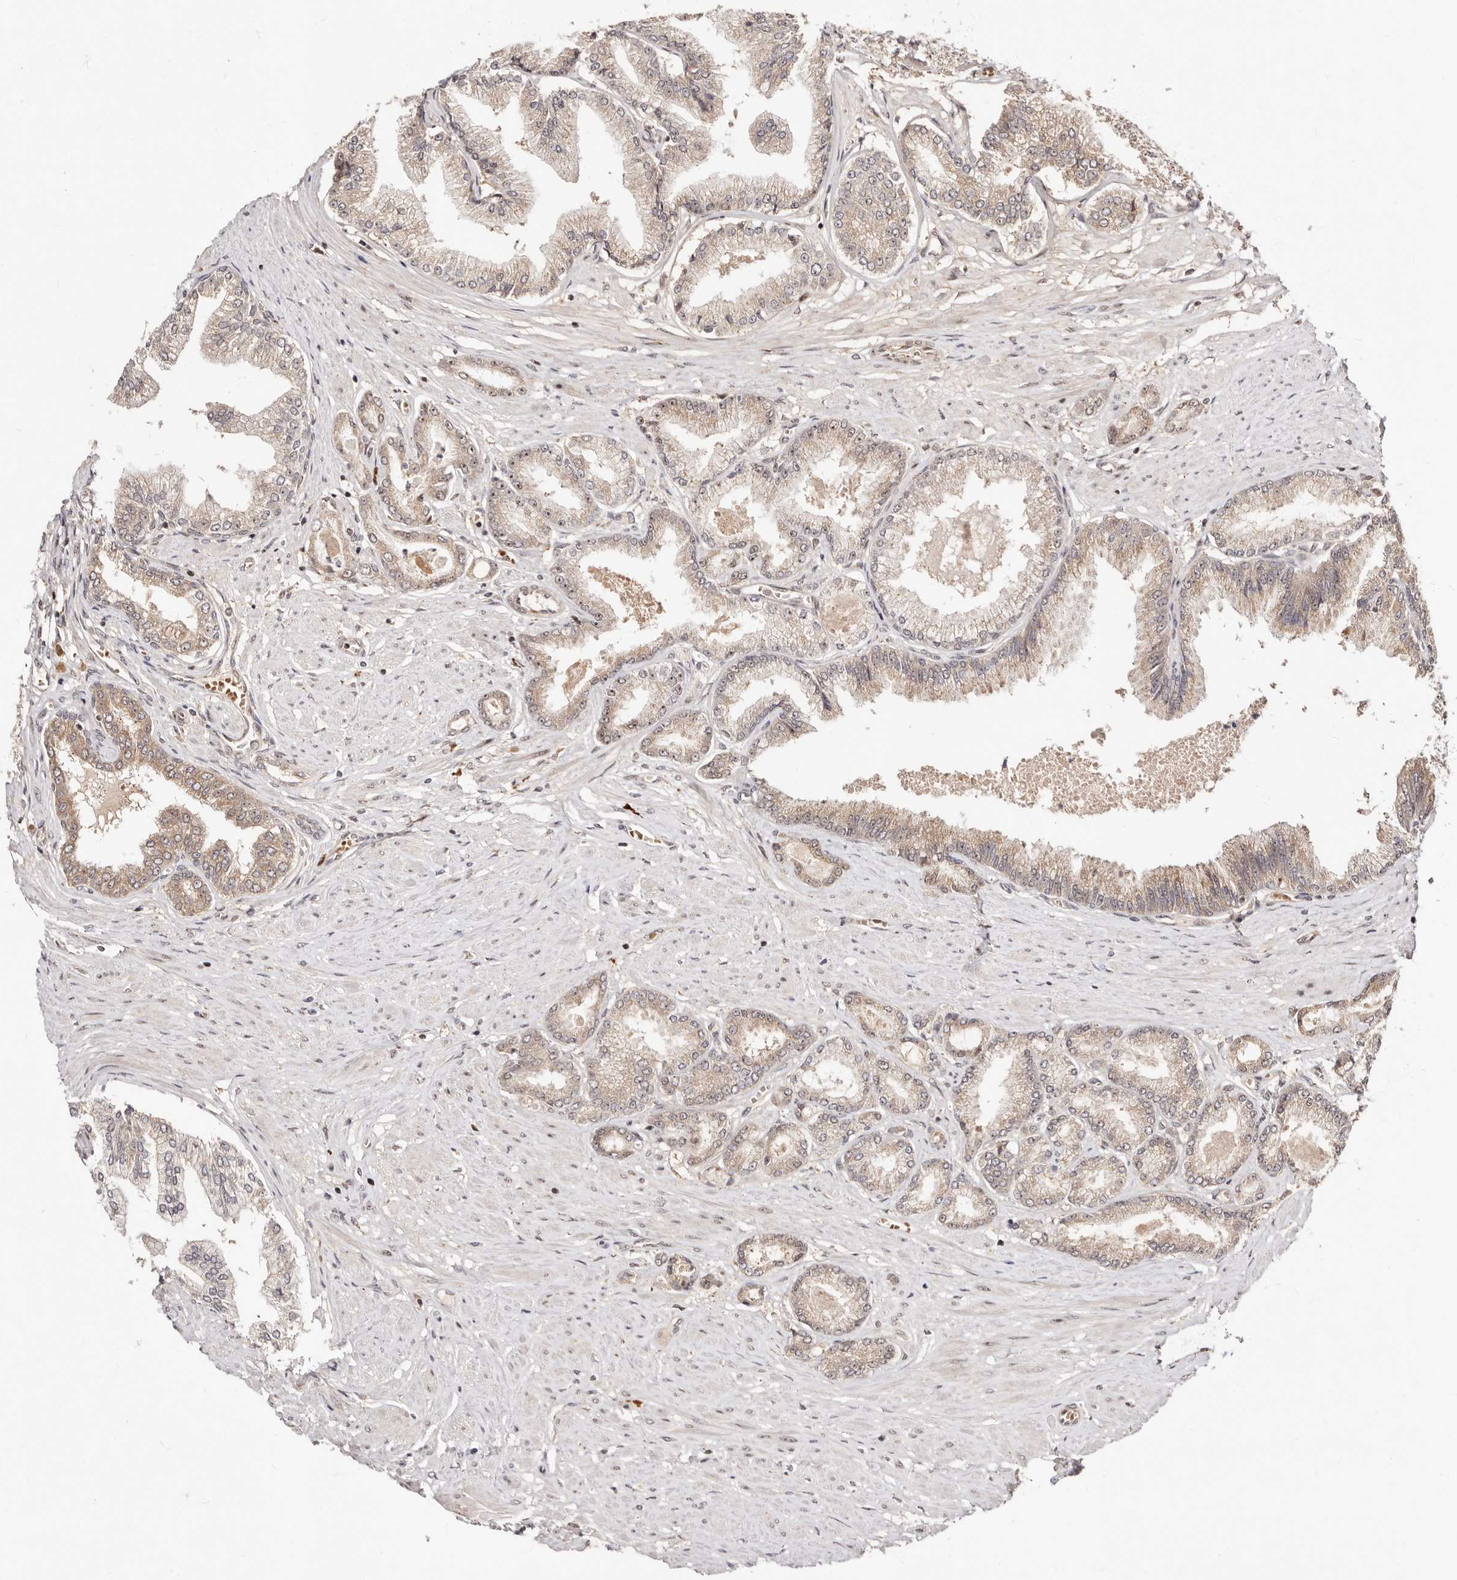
{"staining": {"intensity": "moderate", "quantity": ">75%", "location": "cytoplasmic/membranous,nuclear"}, "tissue": "prostate cancer", "cell_type": "Tumor cells", "image_type": "cancer", "snomed": [{"axis": "morphology", "description": "Adenocarcinoma, Low grade"}, {"axis": "topography", "description": "Prostate"}], "caption": "Tumor cells display medium levels of moderate cytoplasmic/membranous and nuclear expression in about >75% of cells in prostate cancer (adenocarcinoma (low-grade)).", "gene": "APOL6", "patient": {"sex": "male", "age": 63}}